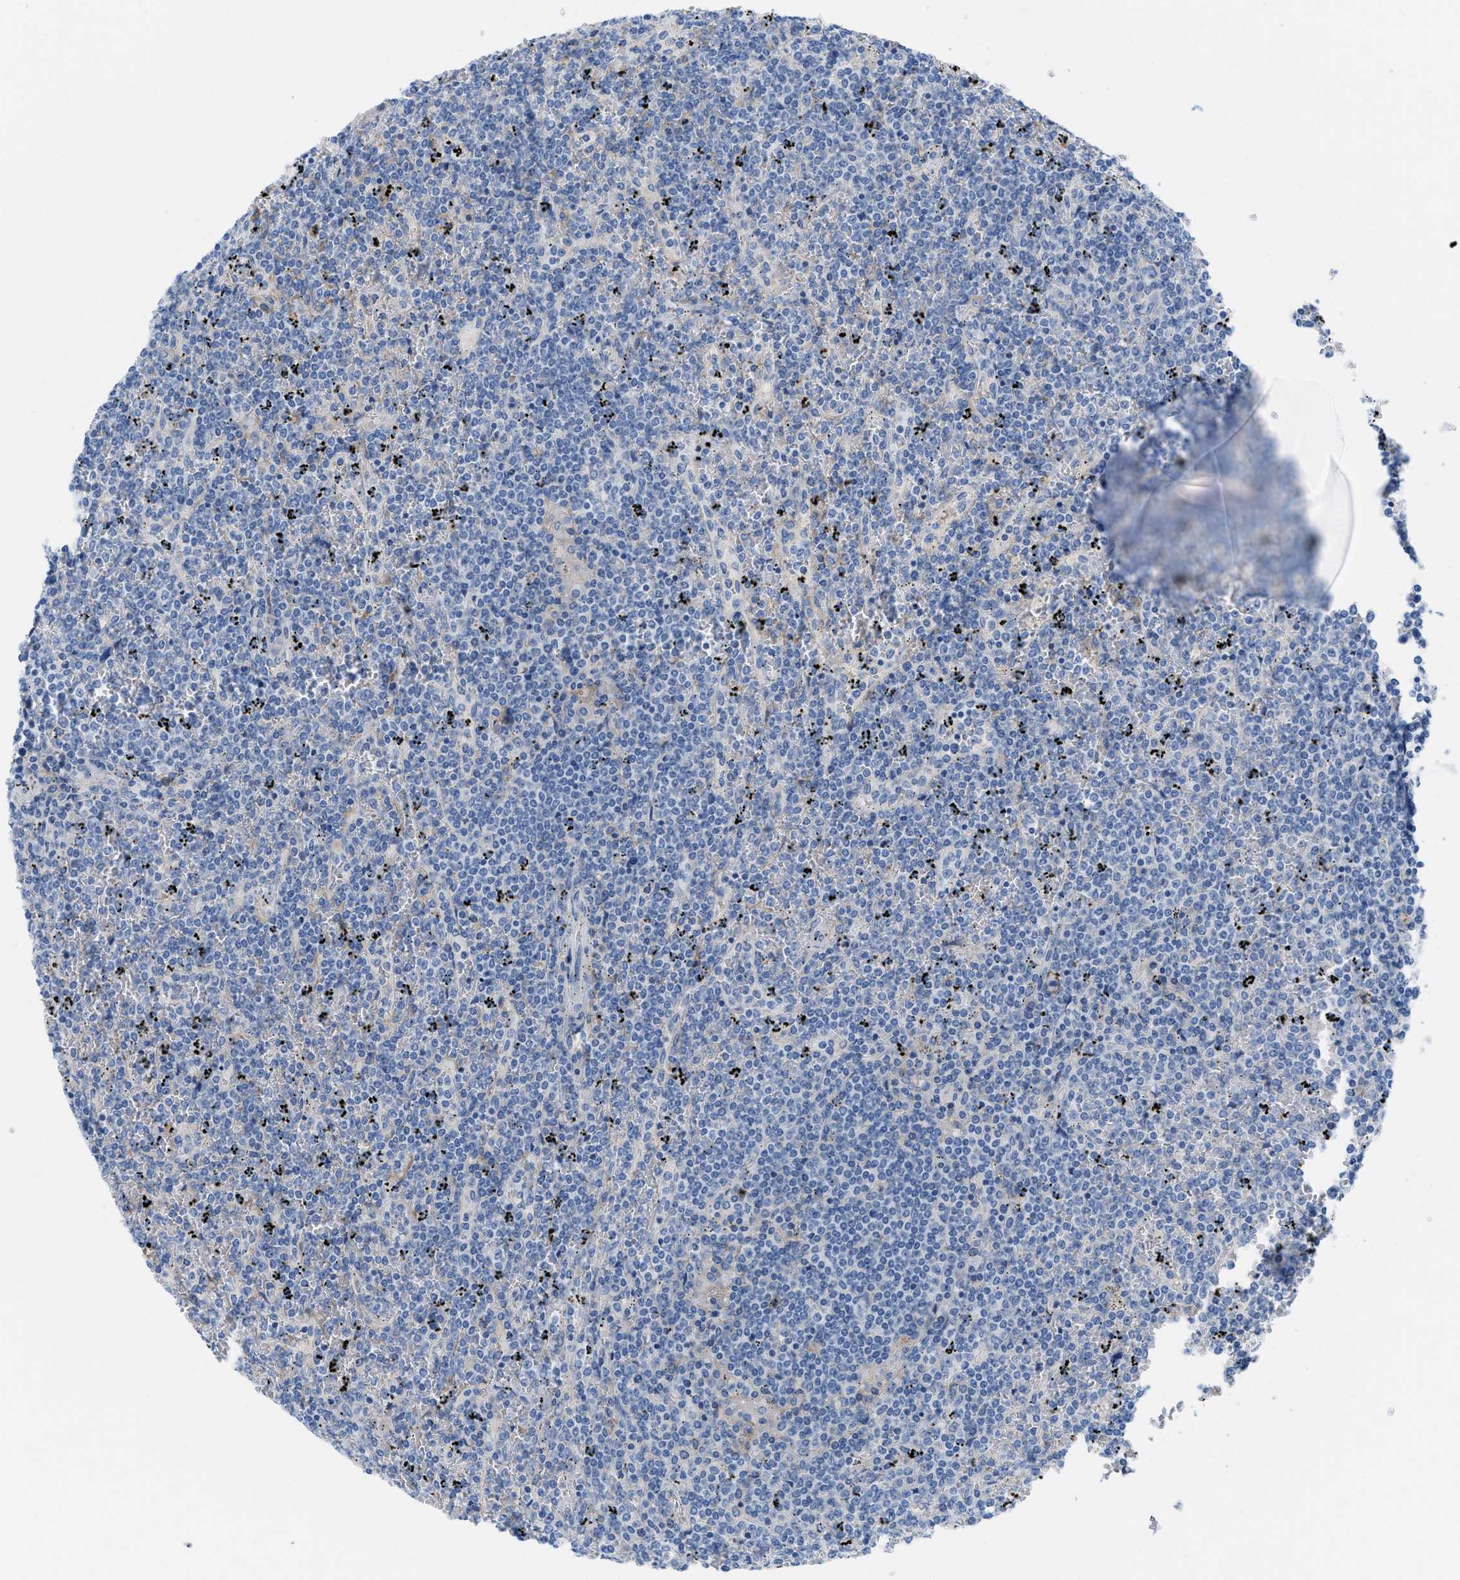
{"staining": {"intensity": "negative", "quantity": "none", "location": "none"}, "tissue": "lymphoma", "cell_type": "Tumor cells", "image_type": "cancer", "snomed": [{"axis": "morphology", "description": "Malignant lymphoma, non-Hodgkin's type, Low grade"}, {"axis": "topography", "description": "Spleen"}], "caption": "DAB (3,3'-diaminobenzidine) immunohistochemical staining of lymphoma shows no significant positivity in tumor cells.", "gene": "SLC3A2", "patient": {"sex": "female", "age": 19}}